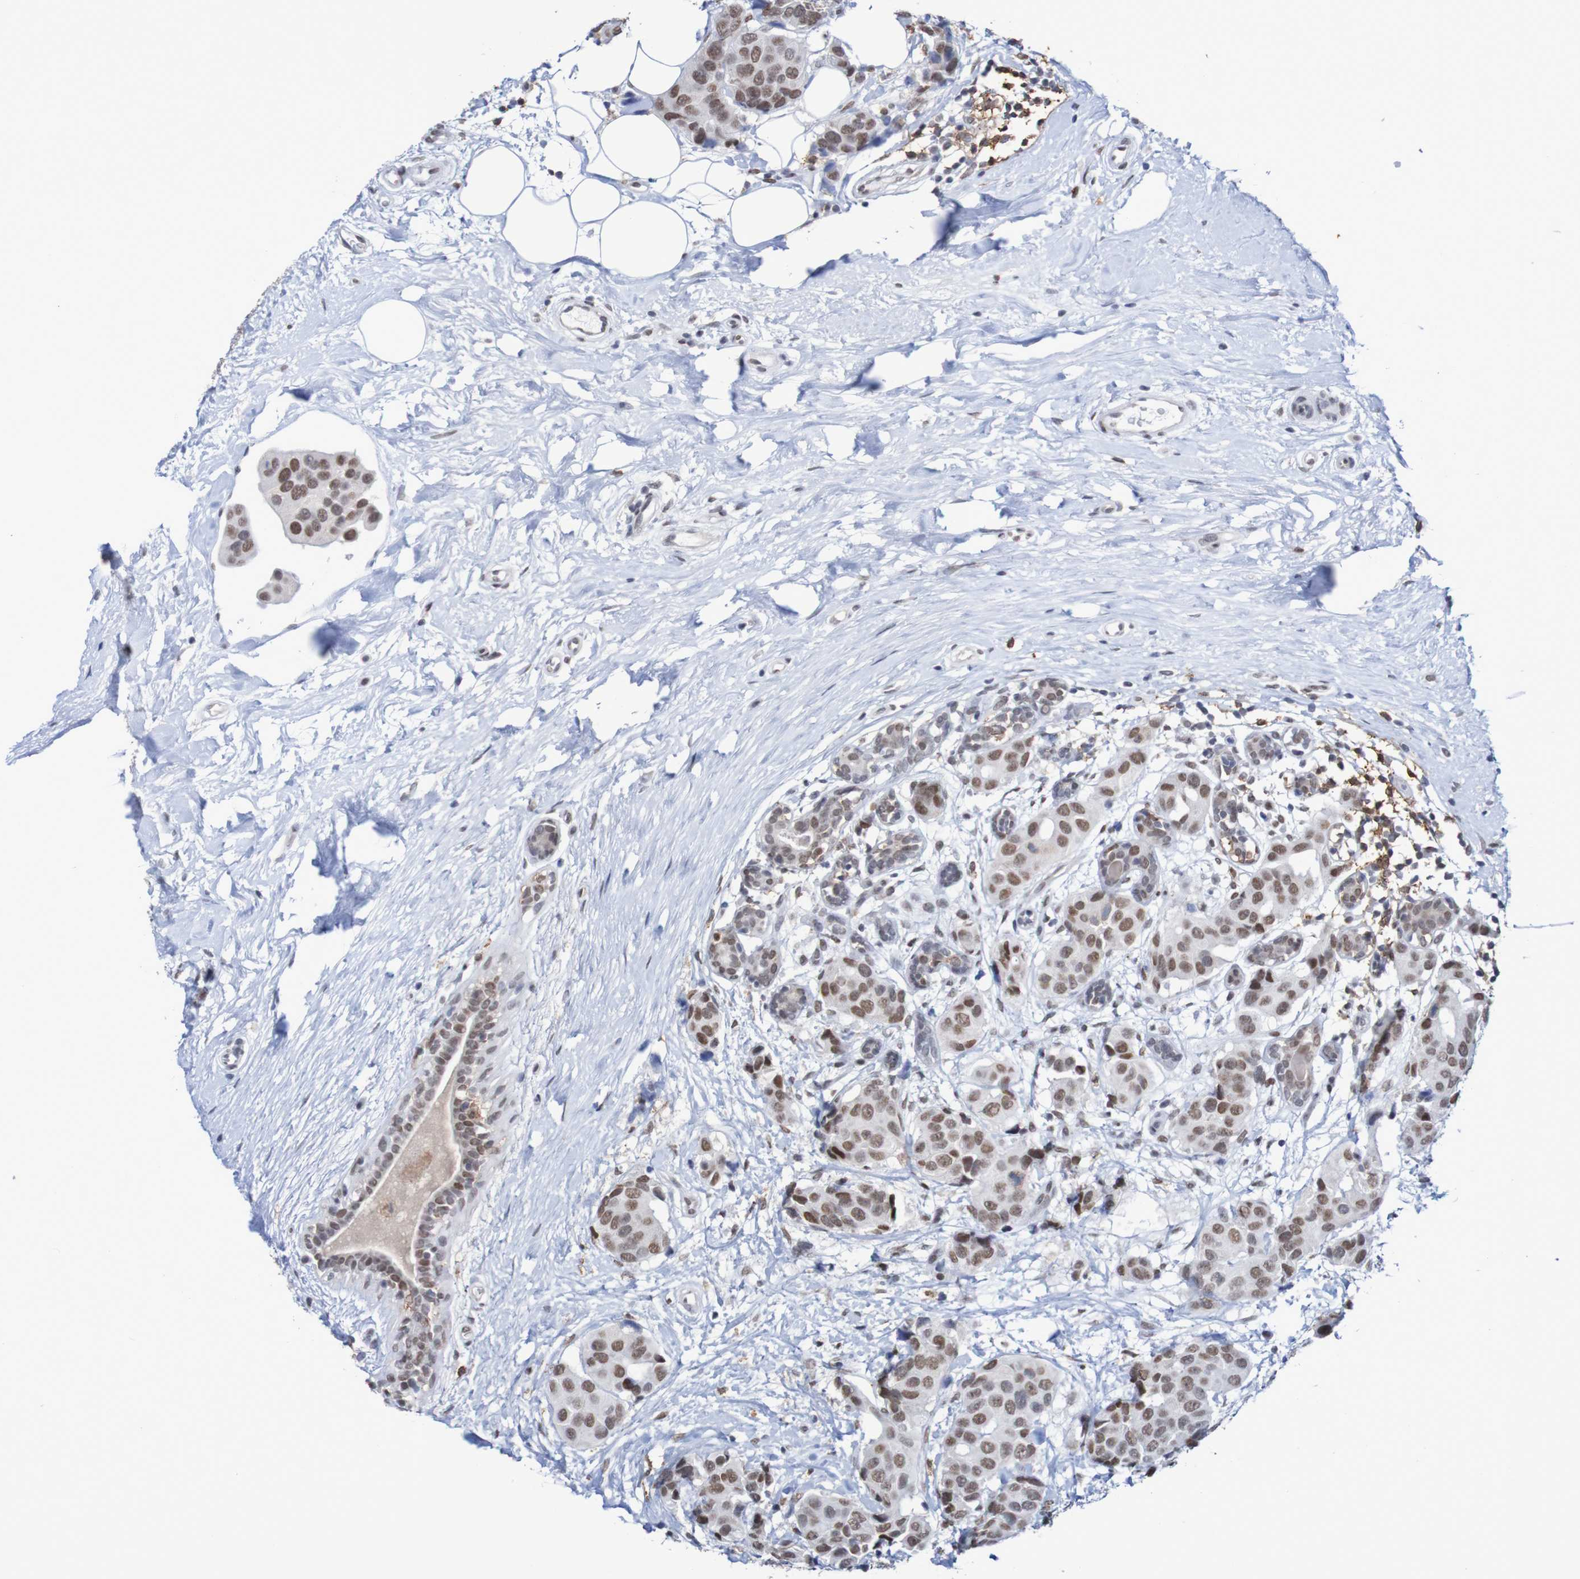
{"staining": {"intensity": "moderate", "quantity": ">75%", "location": "nuclear"}, "tissue": "breast cancer", "cell_type": "Tumor cells", "image_type": "cancer", "snomed": [{"axis": "morphology", "description": "Normal tissue, NOS"}, {"axis": "morphology", "description": "Duct carcinoma"}, {"axis": "topography", "description": "Breast"}], "caption": "Tumor cells reveal medium levels of moderate nuclear positivity in approximately >75% of cells in invasive ductal carcinoma (breast).", "gene": "MRTFB", "patient": {"sex": "female", "age": 39}}